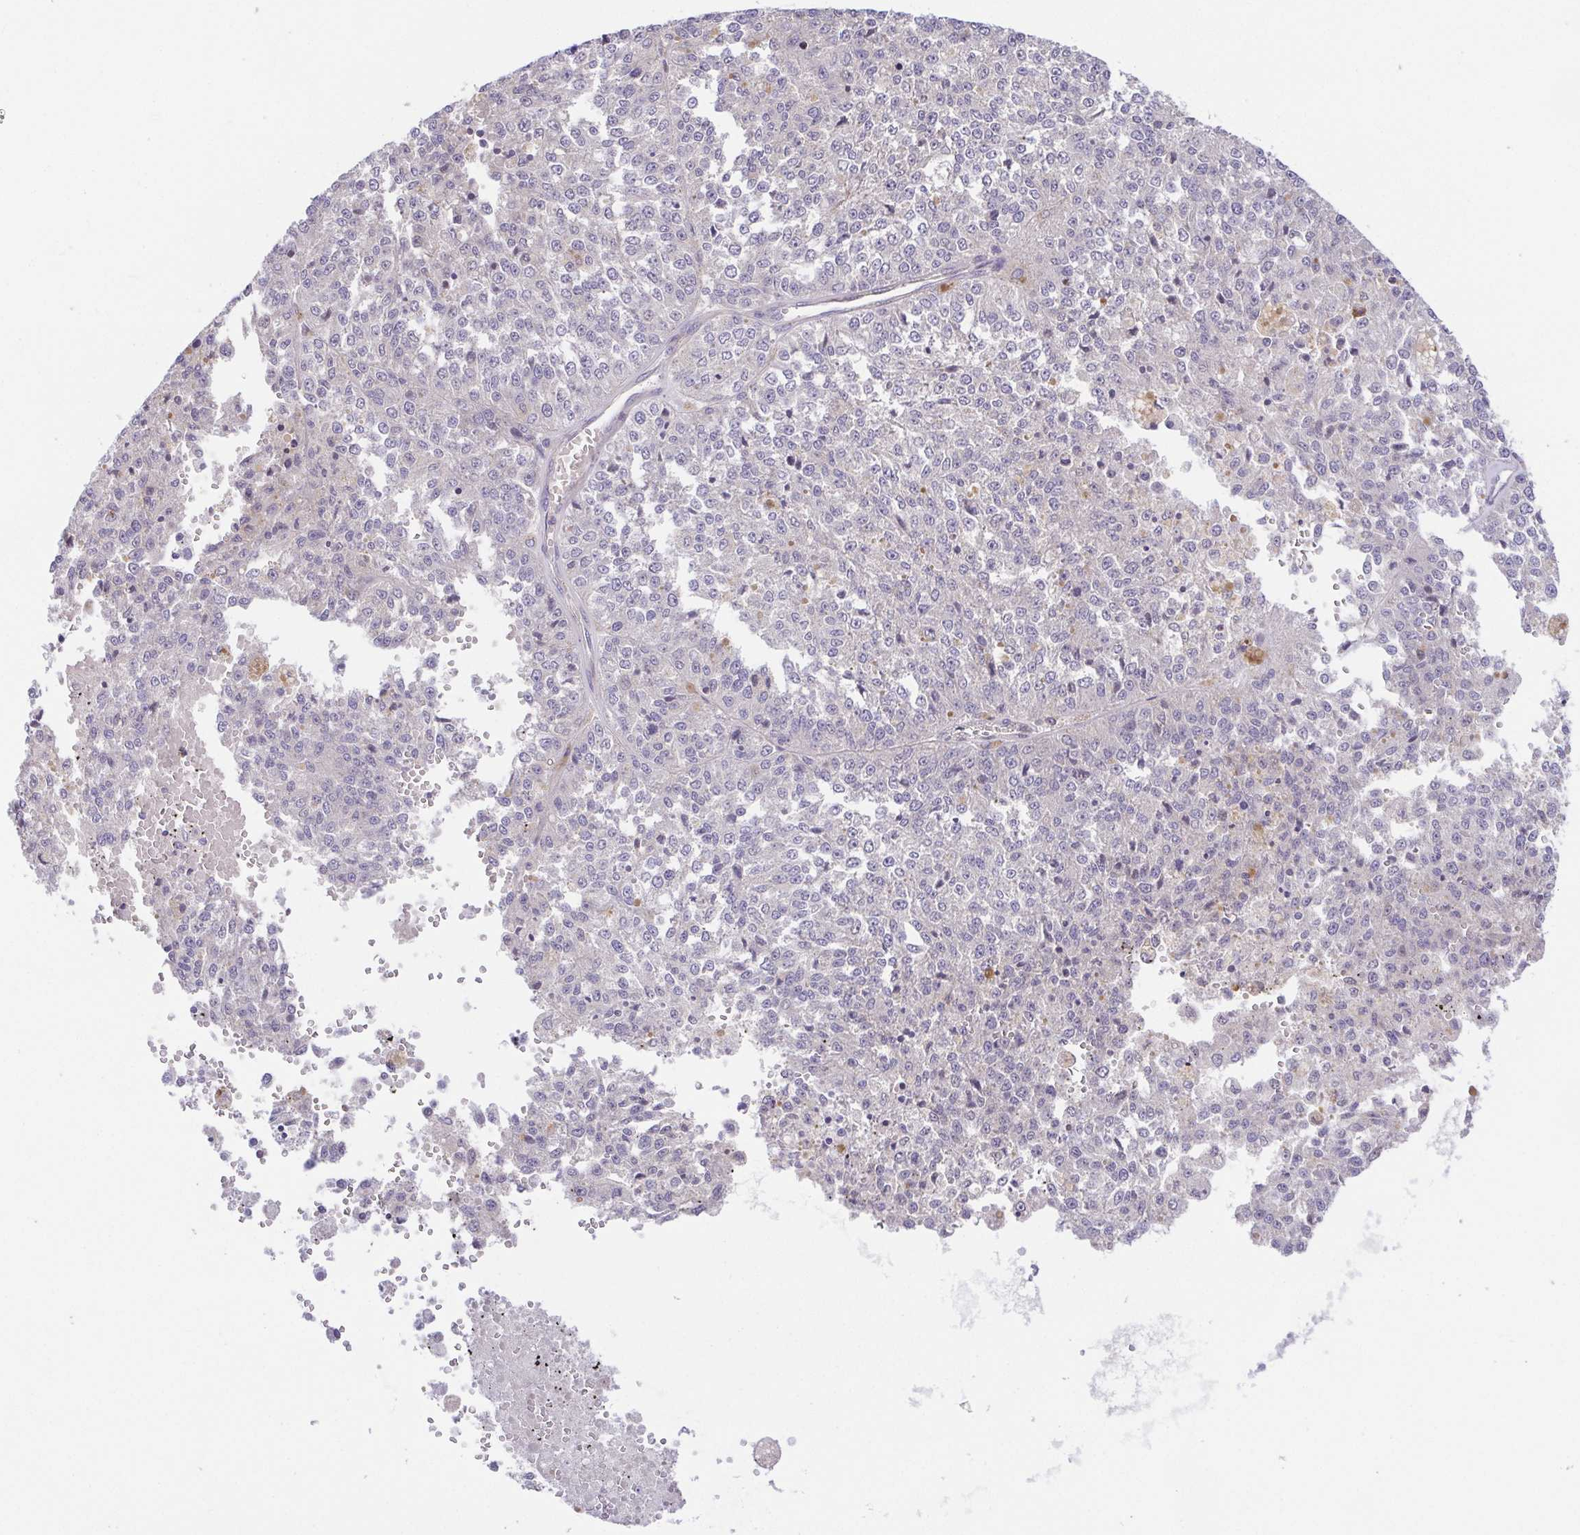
{"staining": {"intensity": "negative", "quantity": "none", "location": "none"}, "tissue": "melanoma", "cell_type": "Tumor cells", "image_type": "cancer", "snomed": [{"axis": "morphology", "description": "Malignant melanoma, Metastatic site"}, {"axis": "topography", "description": "Lymph node"}], "caption": "Immunohistochemistry photomicrograph of human melanoma stained for a protein (brown), which demonstrates no staining in tumor cells. (DAB immunohistochemistry (IHC) visualized using brightfield microscopy, high magnification).", "gene": "PREPL", "patient": {"sex": "female", "age": 64}}